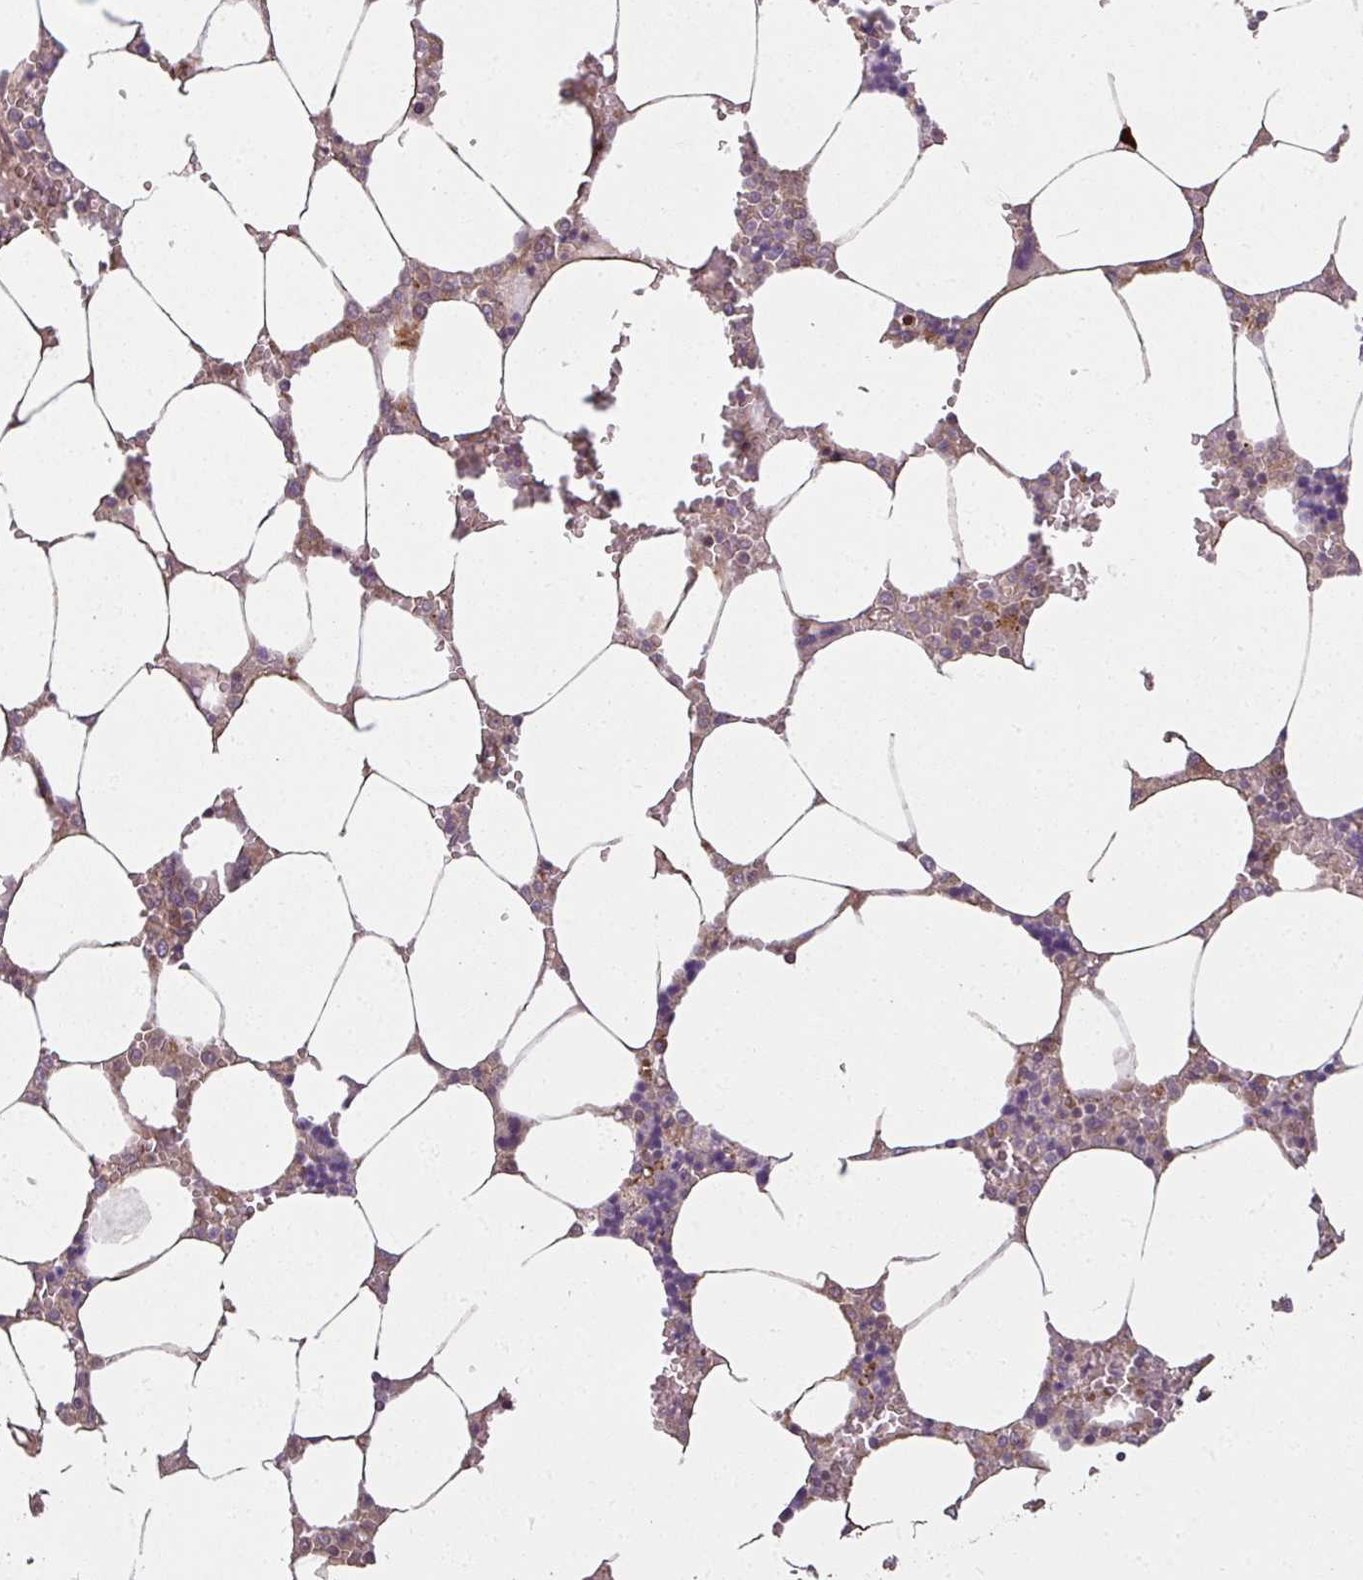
{"staining": {"intensity": "weak", "quantity": "<25%", "location": "cytoplasmic/membranous,nuclear"}, "tissue": "bone marrow", "cell_type": "Hematopoietic cells", "image_type": "normal", "snomed": [{"axis": "morphology", "description": "Normal tissue, NOS"}, {"axis": "topography", "description": "Bone marrow"}], "caption": "Immunohistochemistry (IHC) photomicrograph of normal bone marrow: human bone marrow stained with DAB demonstrates no significant protein staining in hematopoietic cells.", "gene": "DIMT1", "patient": {"sex": "male", "age": 64}}